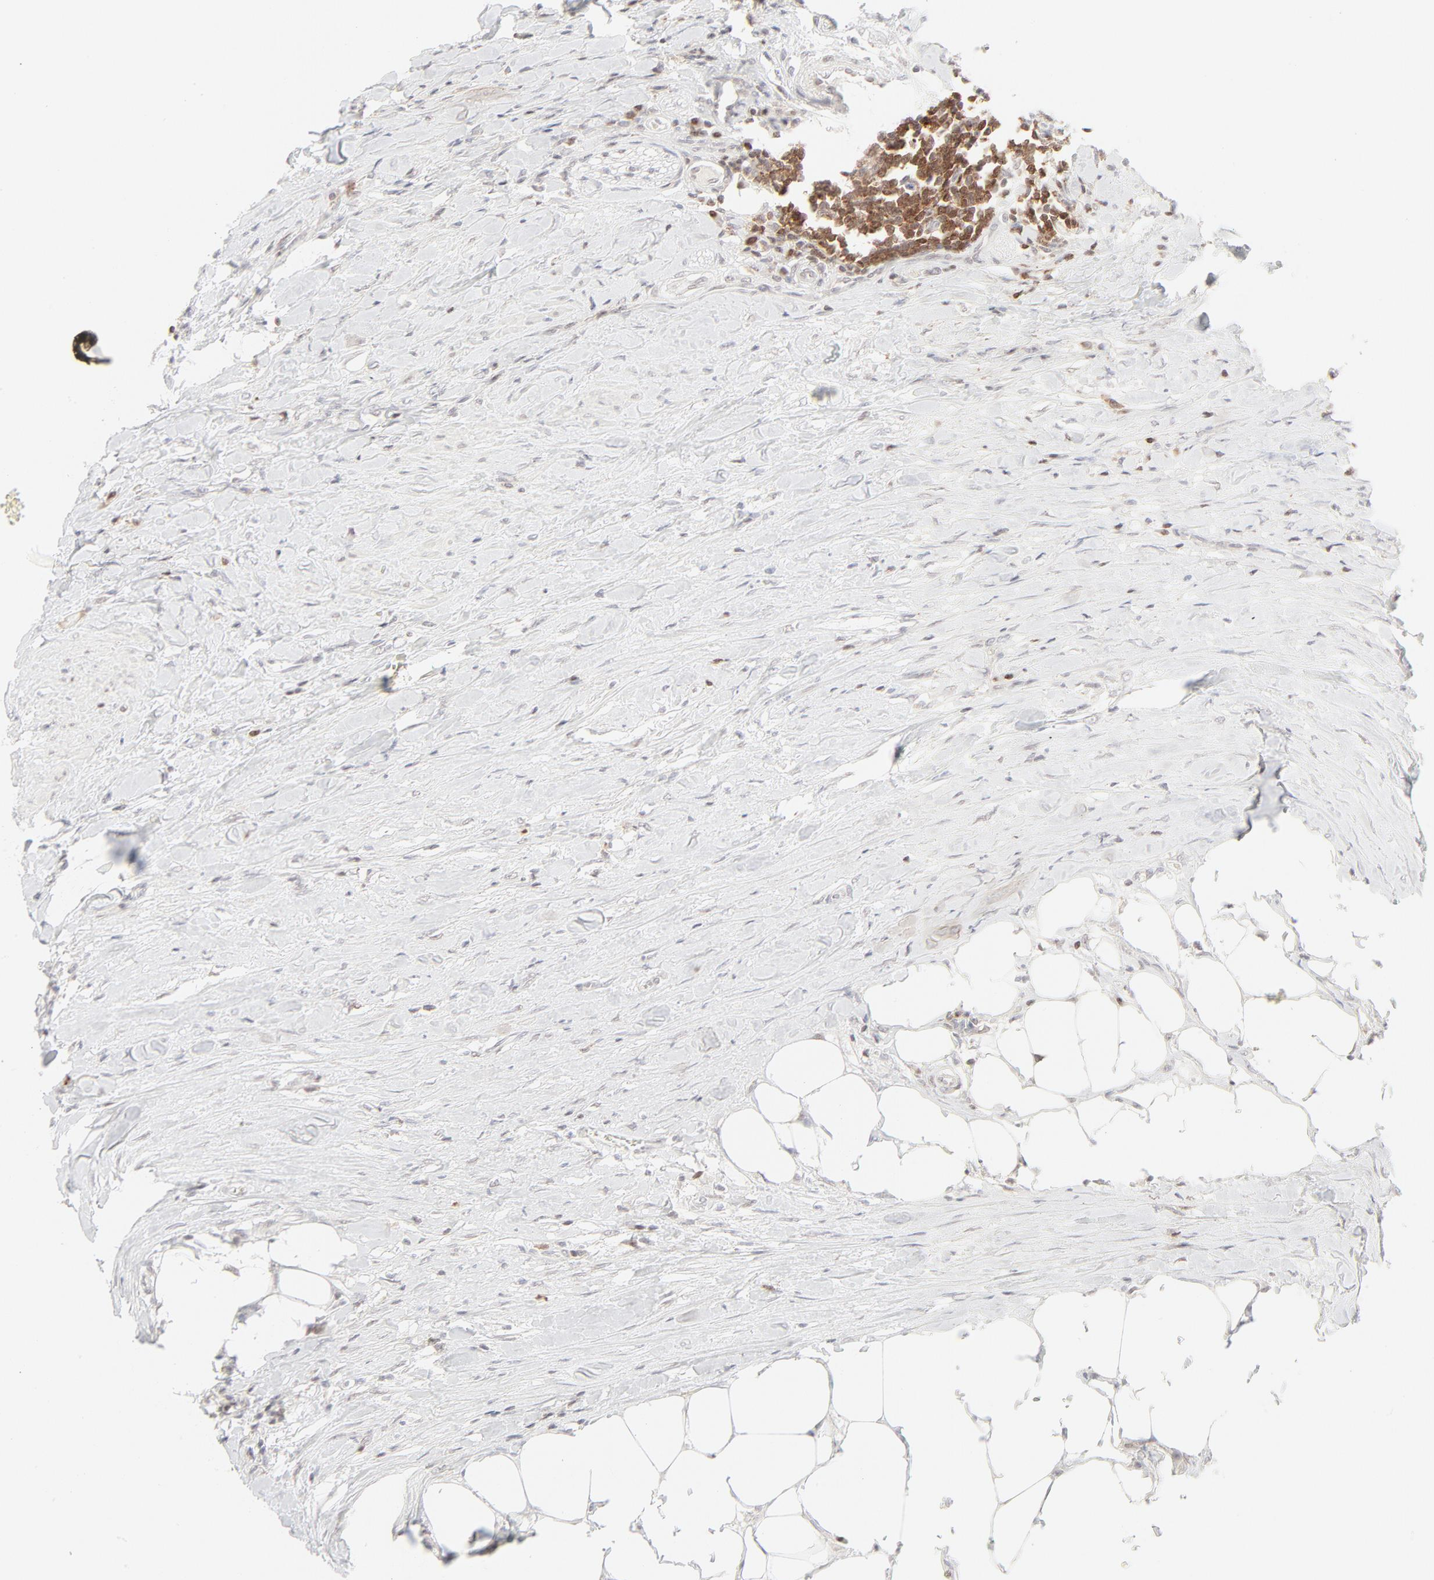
{"staining": {"intensity": "moderate", "quantity": "25%-75%", "location": "cytoplasmic/membranous,nuclear"}, "tissue": "urothelial cancer", "cell_type": "Tumor cells", "image_type": "cancer", "snomed": [{"axis": "morphology", "description": "Urothelial carcinoma, High grade"}, {"axis": "topography", "description": "Urinary bladder"}], "caption": "Urothelial cancer stained with a brown dye shows moderate cytoplasmic/membranous and nuclear positive expression in about 25%-75% of tumor cells.", "gene": "PRKCB", "patient": {"sex": "male", "age": 61}}